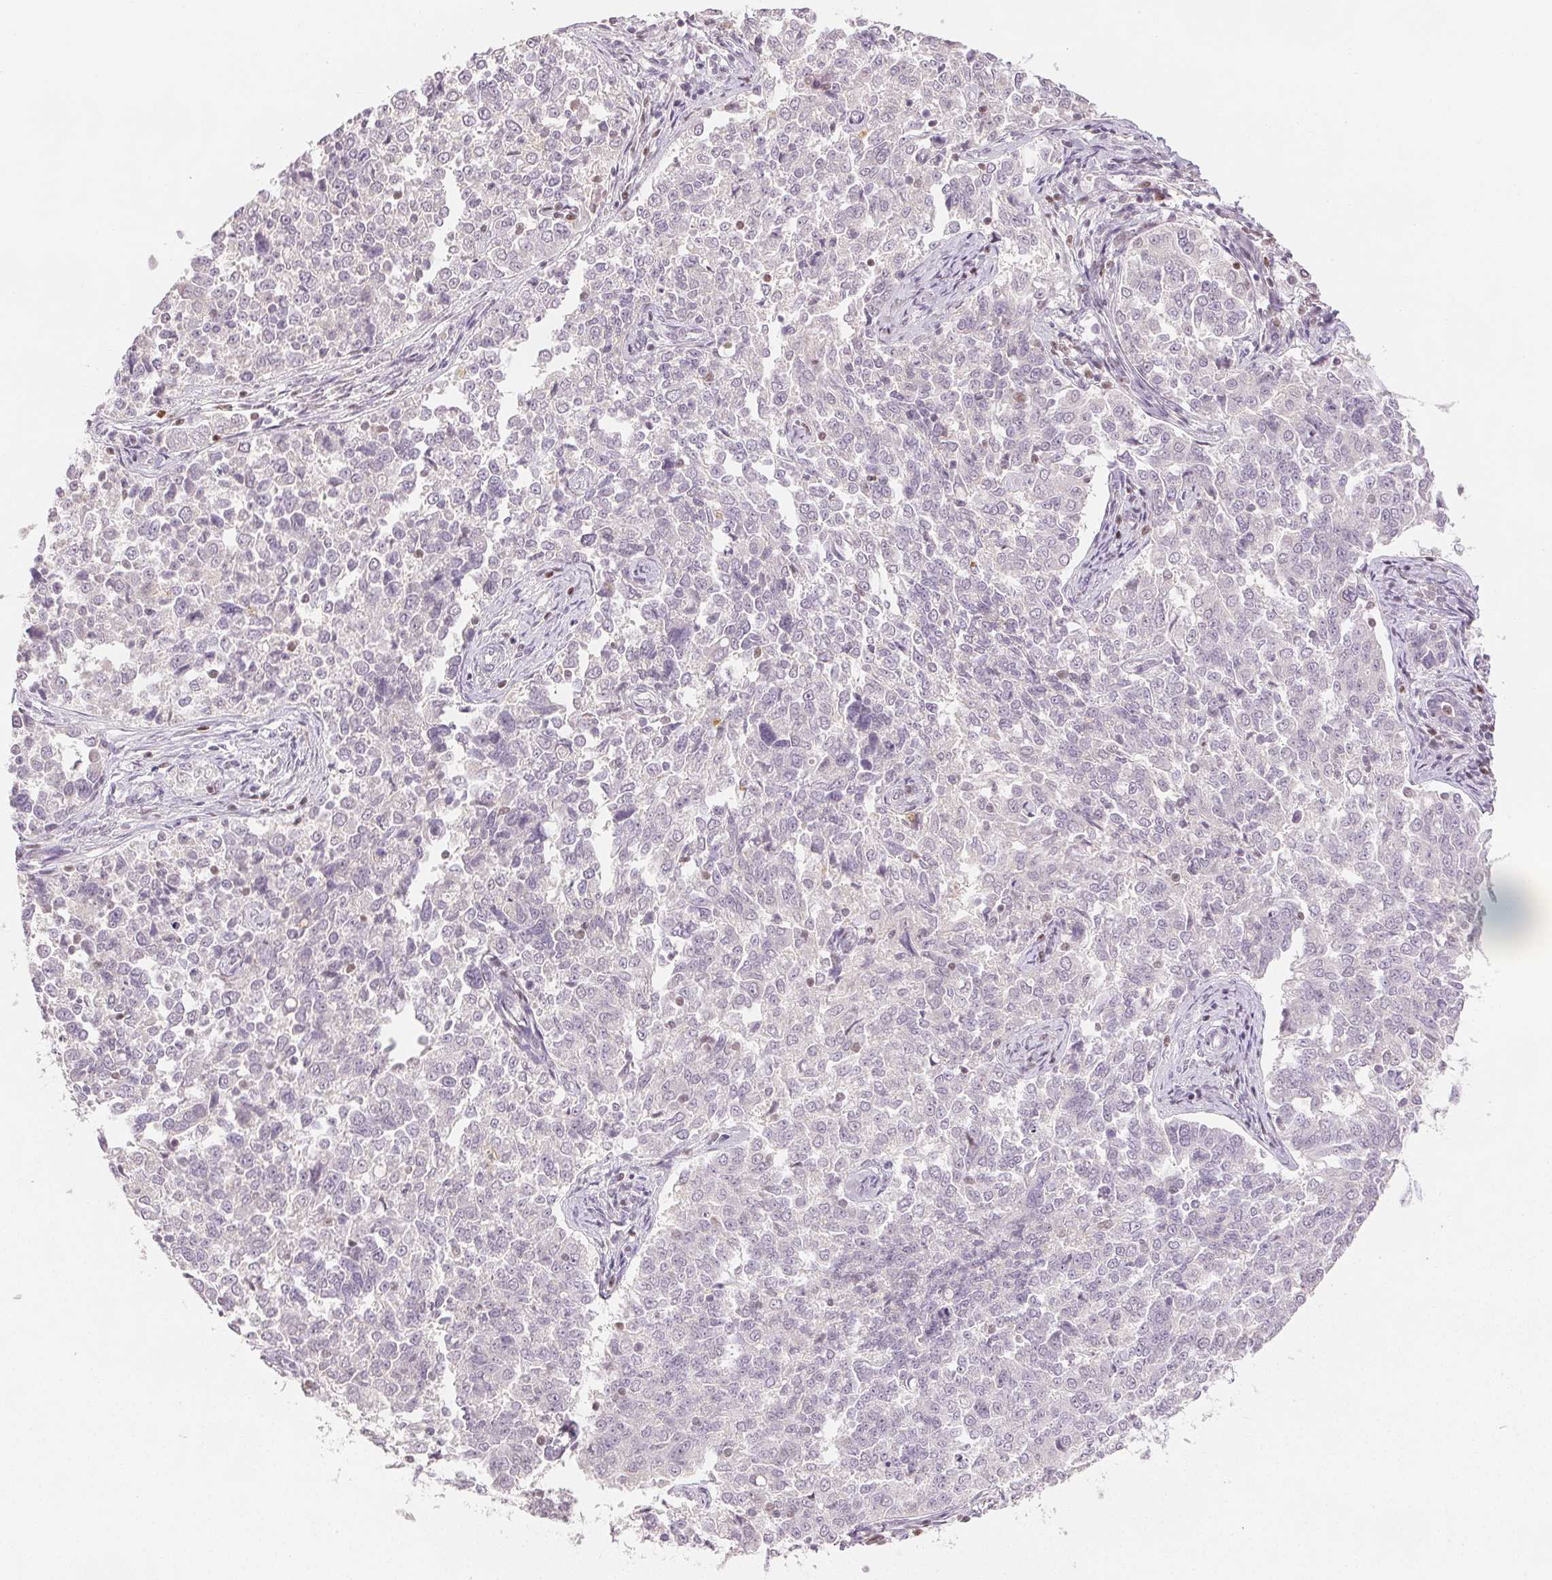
{"staining": {"intensity": "negative", "quantity": "none", "location": "none"}, "tissue": "endometrial cancer", "cell_type": "Tumor cells", "image_type": "cancer", "snomed": [{"axis": "morphology", "description": "Adenocarcinoma, NOS"}, {"axis": "topography", "description": "Endometrium"}], "caption": "The micrograph shows no significant positivity in tumor cells of endometrial cancer (adenocarcinoma). (IHC, brightfield microscopy, high magnification).", "gene": "RUNX2", "patient": {"sex": "female", "age": 43}}